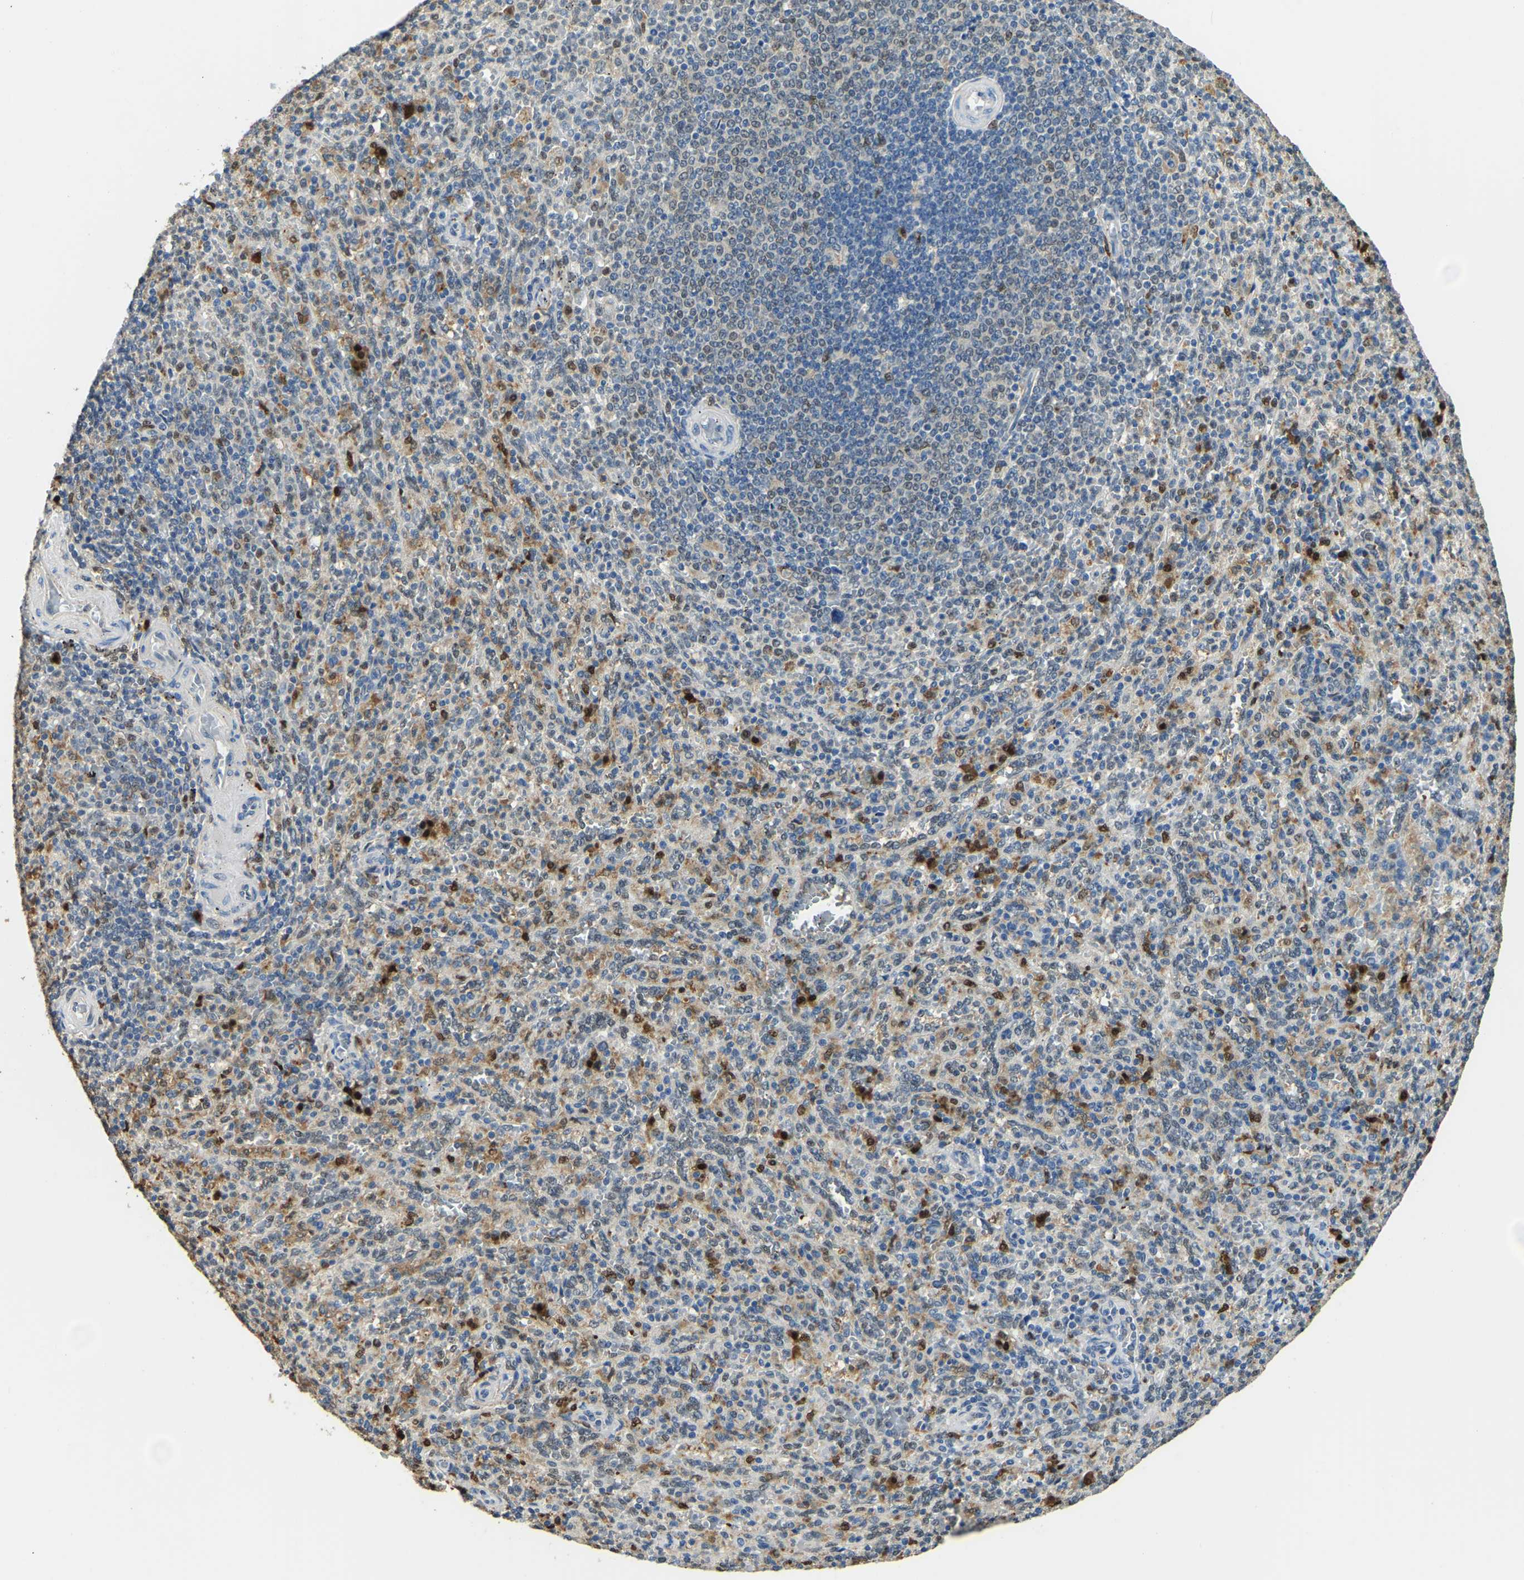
{"staining": {"intensity": "weak", "quantity": "25%-75%", "location": "nuclear"}, "tissue": "spleen", "cell_type": "Cells in red pulp", "image_type": "normal", "snomed": [{"axis": "morphology", "description": "Normal tissue, NOS"}, {"axis": "topography", "description": "Spleen"}], "caption": "A high-resolution histopathology image shows immunohistochemistry (IHC) staining of normal spleen, which demonstrates weak nuclear staining in approximately 25%-75% of cells in red pulp.", "gene": "NANS", "patient": {"sex": "male", "age": 36}}